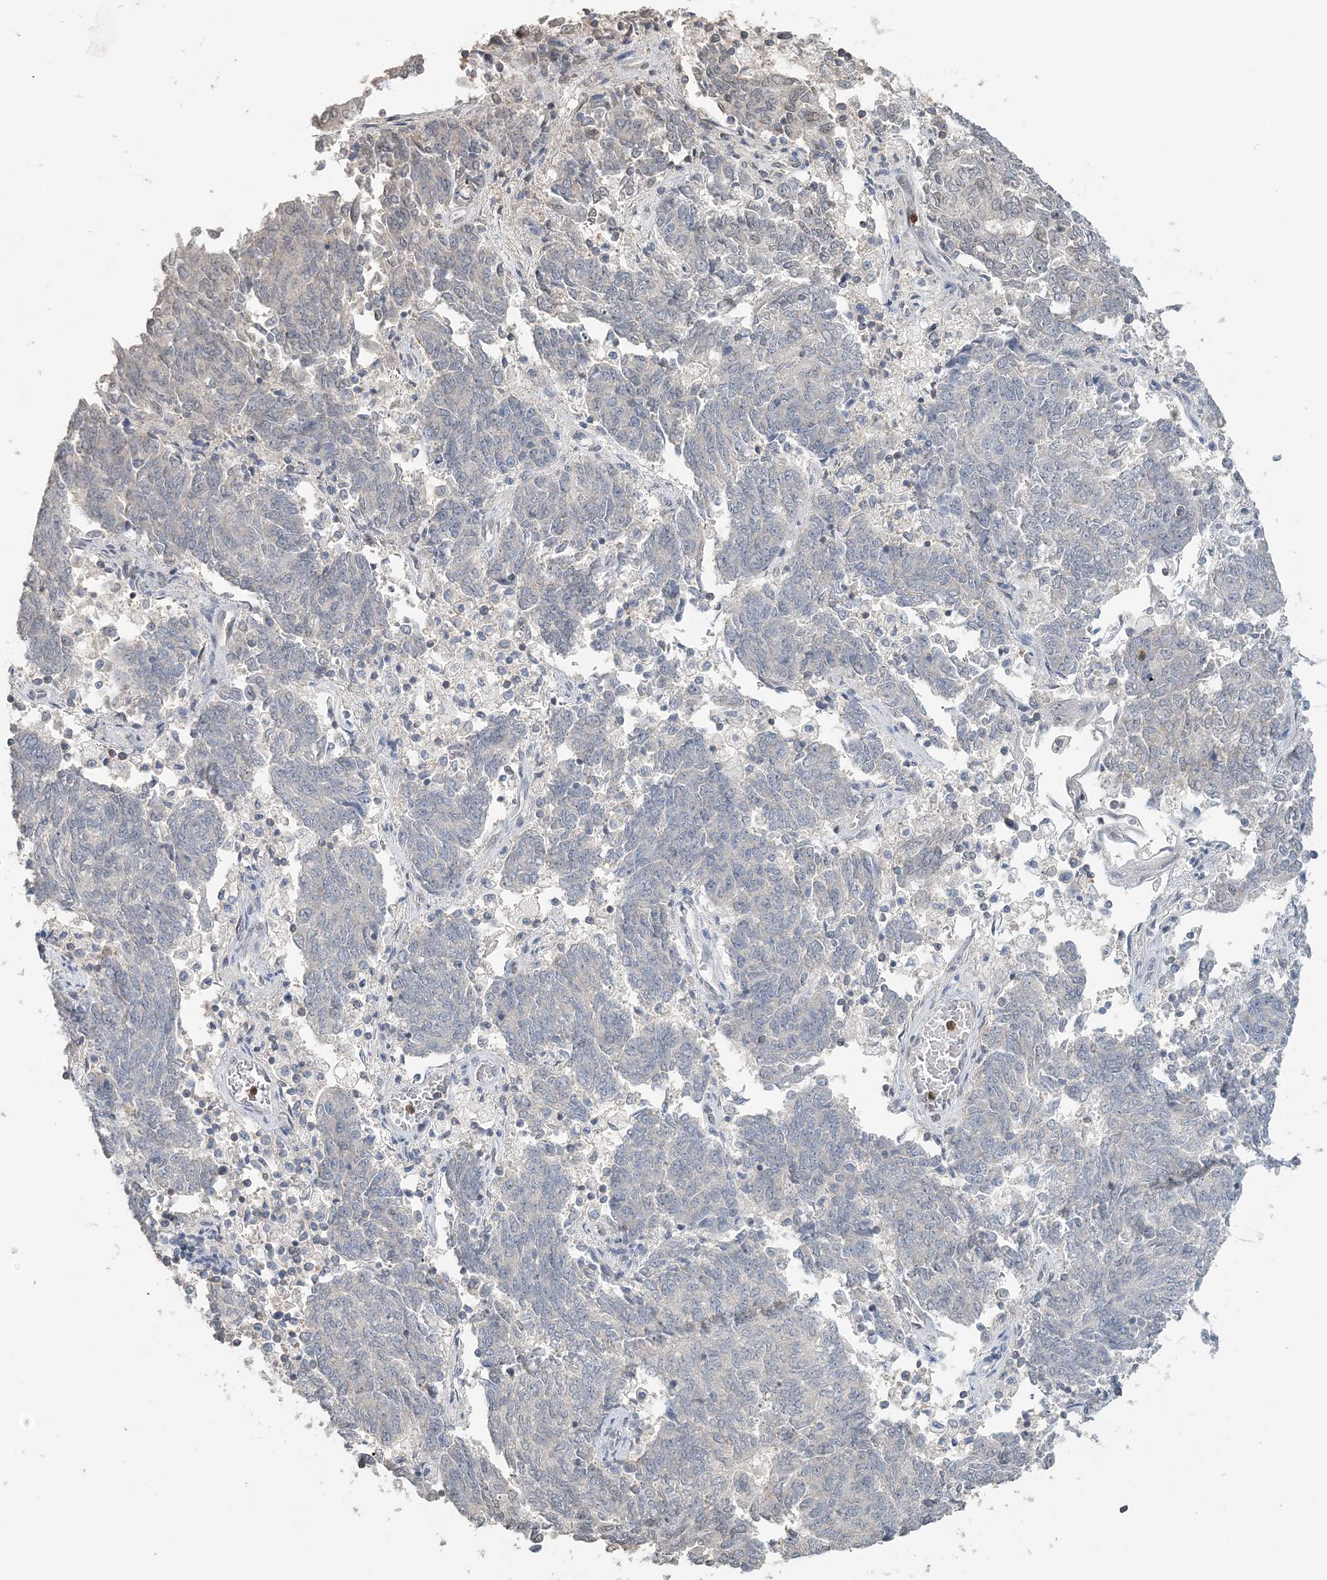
{"staining": {"intensity": "negative", "quantity": "none", "location": "none"}, "tissue": "endometrial cancer", "cell_type": "Tumor cells", "image_type": "cancer", "snomed": [{"axis": "morphology", "description": "Adenocarcinoma, NOS"}, {"axis": "topography", "description": "Endometrium"}], "caption": "High magnification brightfield microscopy of endometrial adenocarcinoma stained with DAB (brown) and counterstained with hematoxylin (blue): tumor cells show no significant positivity.", "gene": "FAM110A", "patient": {"sex": "female", "age": 80}}